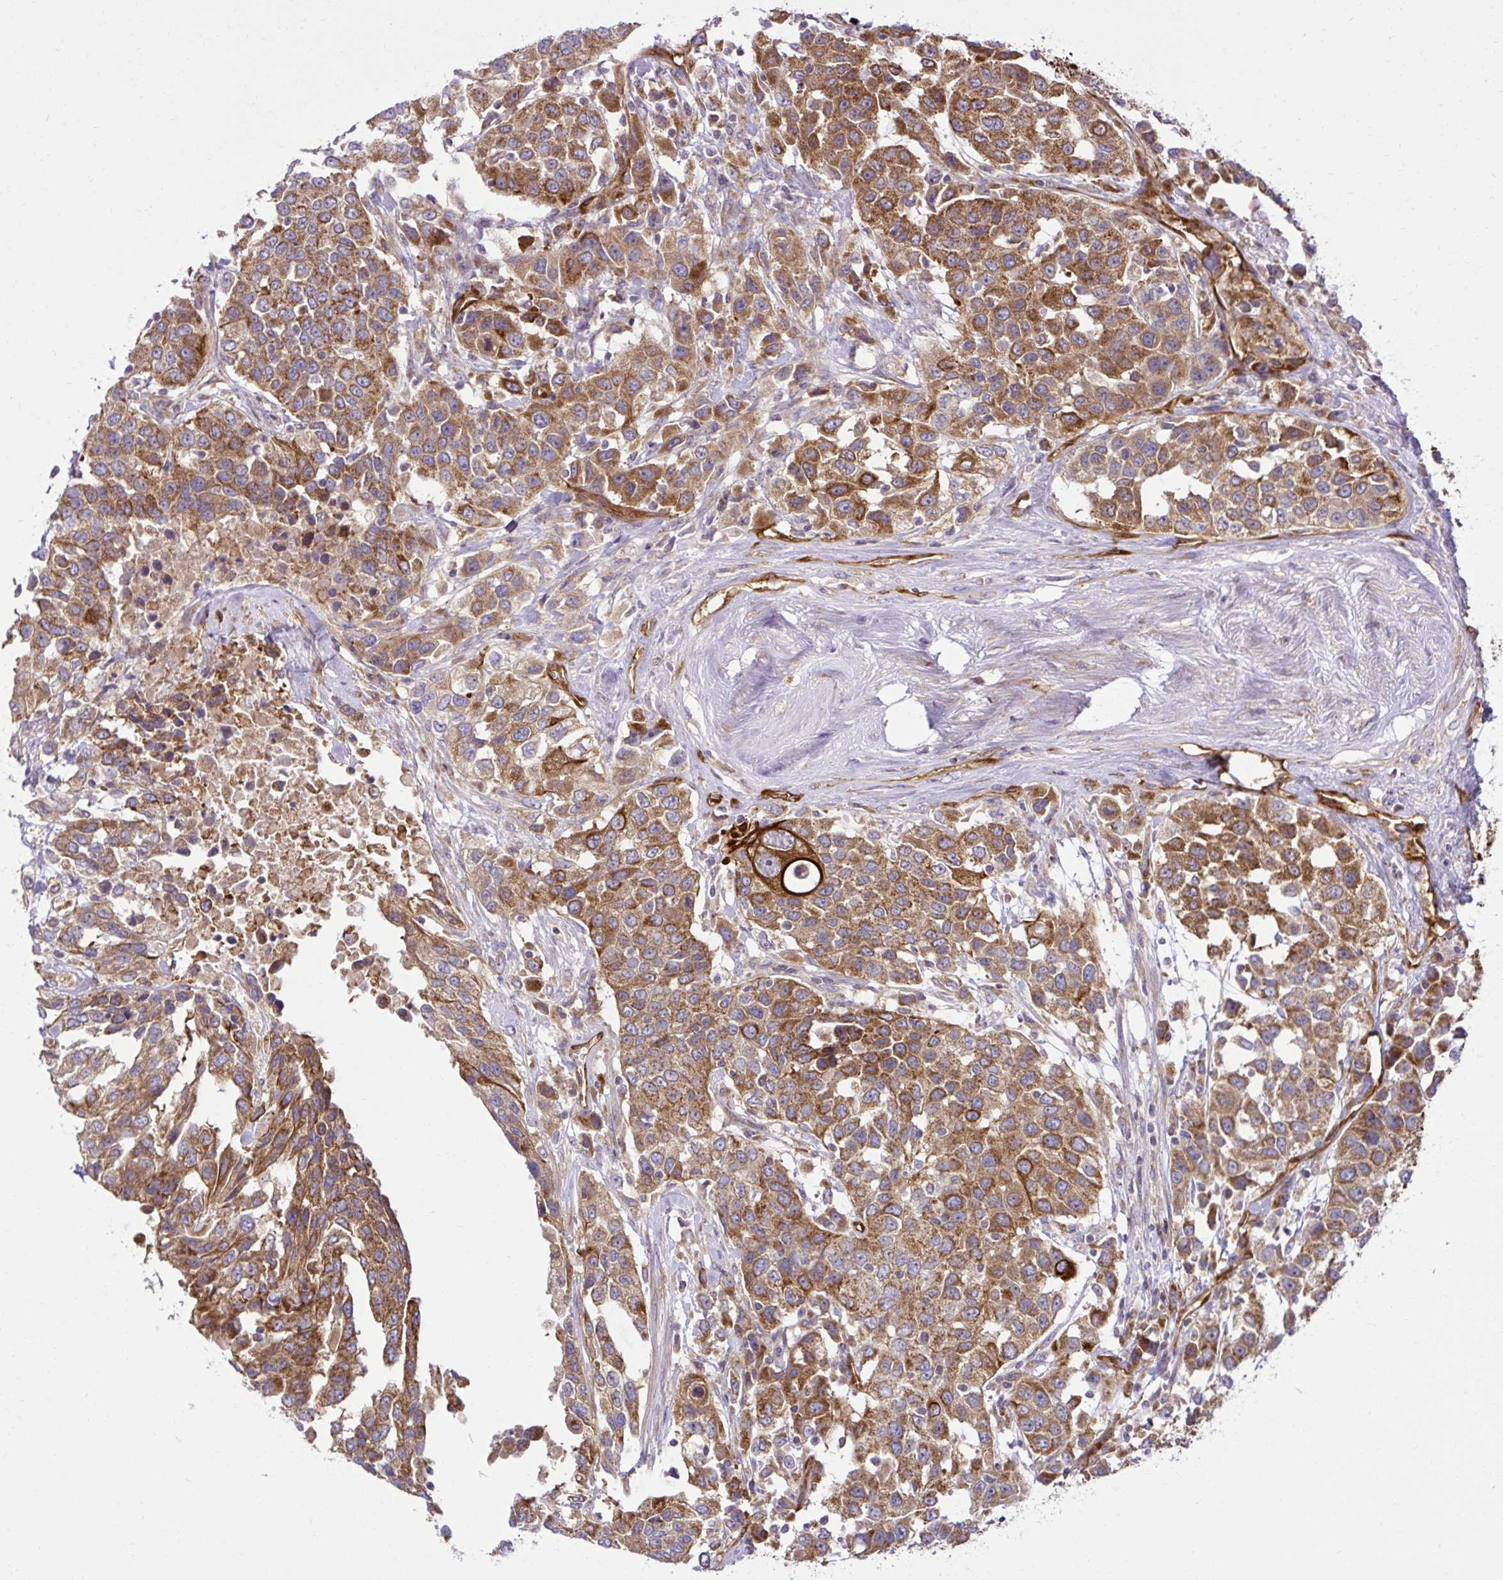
{"staining": {"intensity": "strong", "quantity": ">75%", "location": "cytoplasmic/membranous"}, "tissue": "urothelial cancer", "cell_type": "Tumor cells", "image_type": "cancer", "snomed": [{"axis": "morphology", "description": "Urothelial carcinoma, High grade"}, {"axis": "topography", "description": "Urinary bladder"}], "caption": "The histopathology image demonstrates immunohistochemical staining of high-grade urothelial carcinoma. There is strong cytoplasmic/membranous expression is identified in about >75% of tumor cells. The protein of interest is stained brown, and the nuclei are stained in blue (DAB IHC with brightfield microscopy, high magnification).", "gene": "LIMS1", "patient": {"sex": "female", "age": 80}}